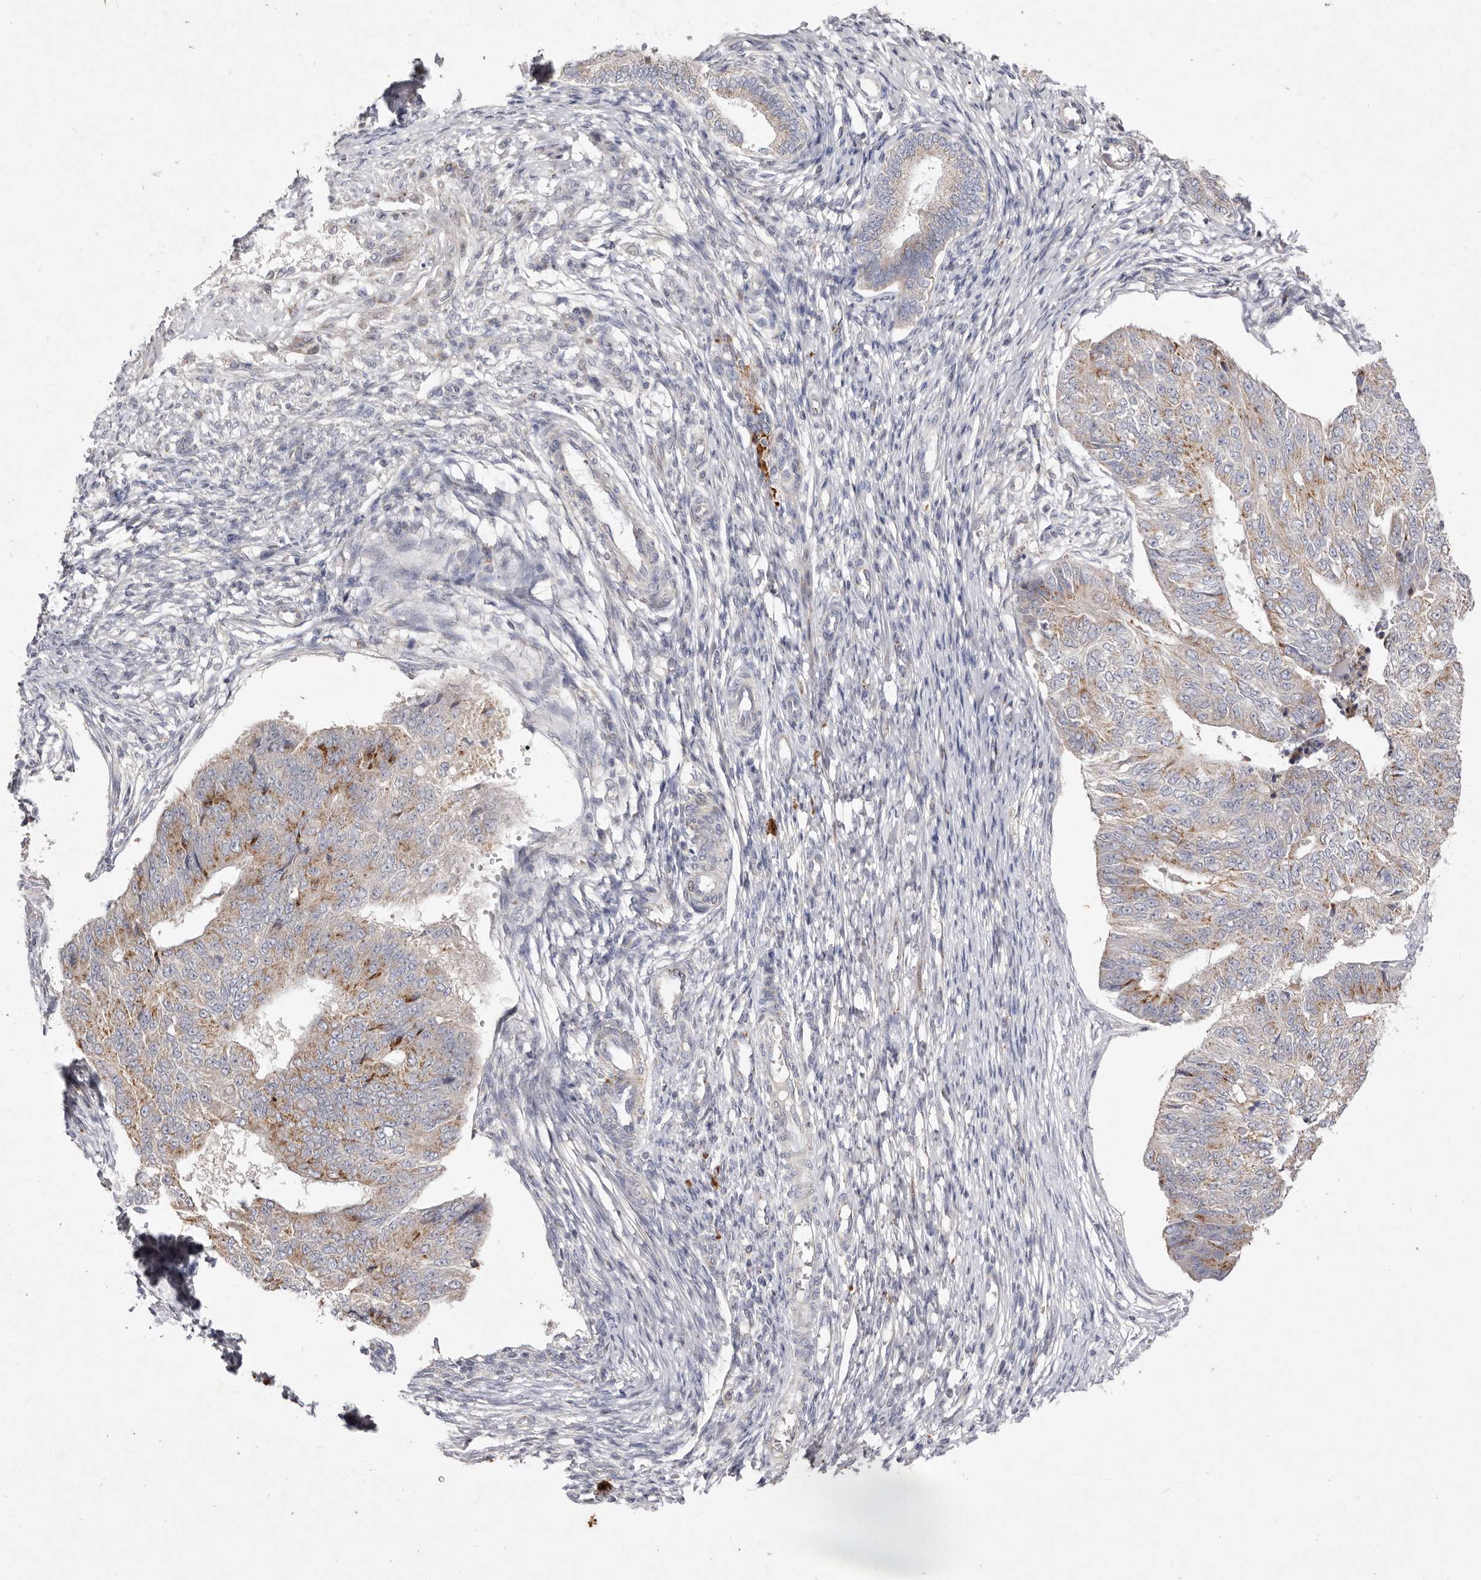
{"staining": {"intensity": "moderate", "quantity": ">75%", "location": "cytoplasmic/membranous"}, "tissue": "endometrial cancer", "cell_type": "Tumor cells", "image_type": "cancer", "snomed": [{"axis": "morphology", "description": "Adenocarcinoma, NOS"}, {"axis": "topography", "description": "Endometrium"}], "caption": "Approximately >75% of tumor cells in endometrial cancer (adenocarcinoma) display moderate cytoplasmic/membranous protein expression as visualized by brown immunohistochemical staining.", "gene": "USP24", "patient": {"sex": "female", "age": 32}}